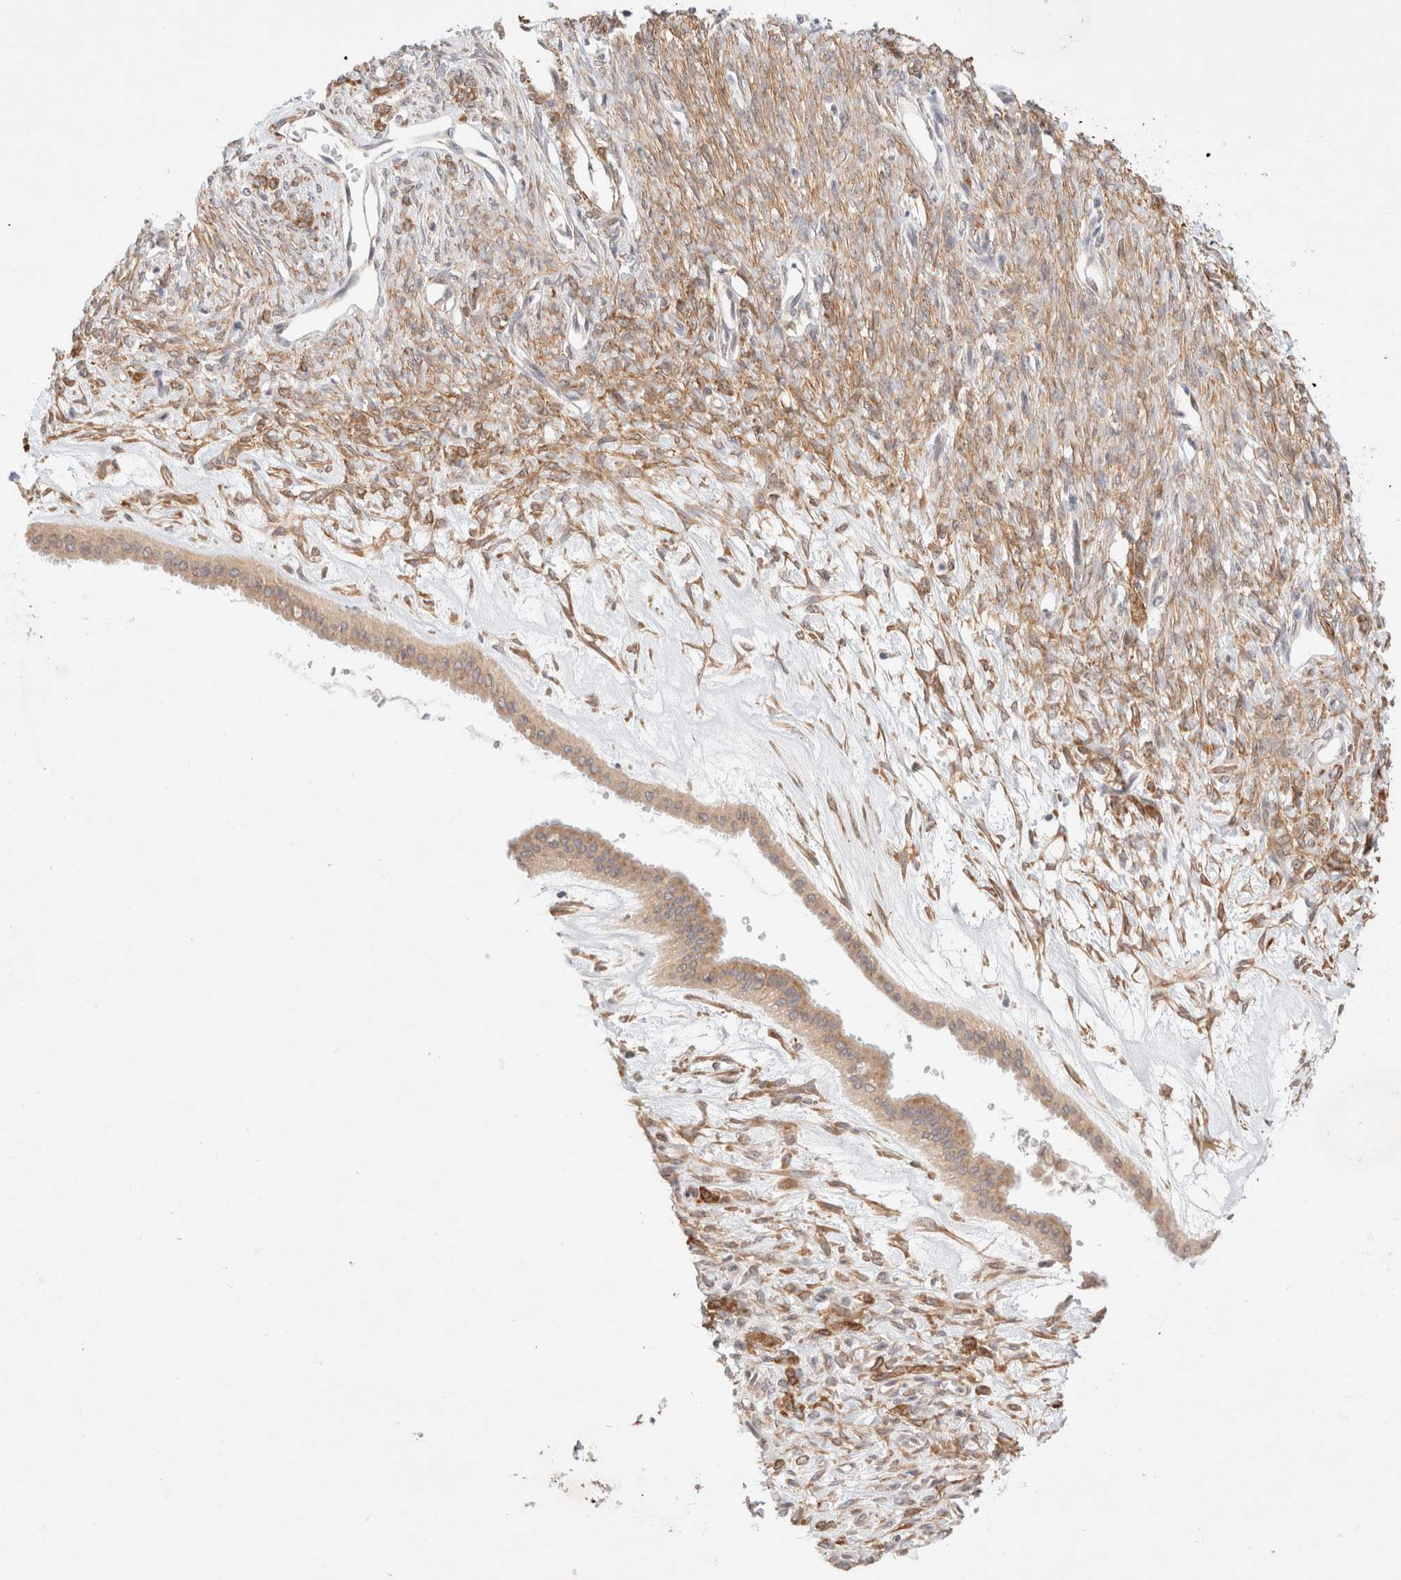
{"staining": {"intensity": "moderate", "quantity": ">75%", "location": "cytoplasmic/membranous"}, "tissue": "ovarian cancer", "cell_type": "Tumor cells", "image_type": "cancer", "snomed": [{"axis": "morphology", "description": "Cystadenocarcinoma, mucinous, NOS"}, {"axis": "topography", "description": "Ovary"}], "caption": "Human ovarian cancer stained with a protein marker demonstrates moderate staining in tumor cells.", "gene": "RRP15", "patient": {"sex": "female", "age": 73}}